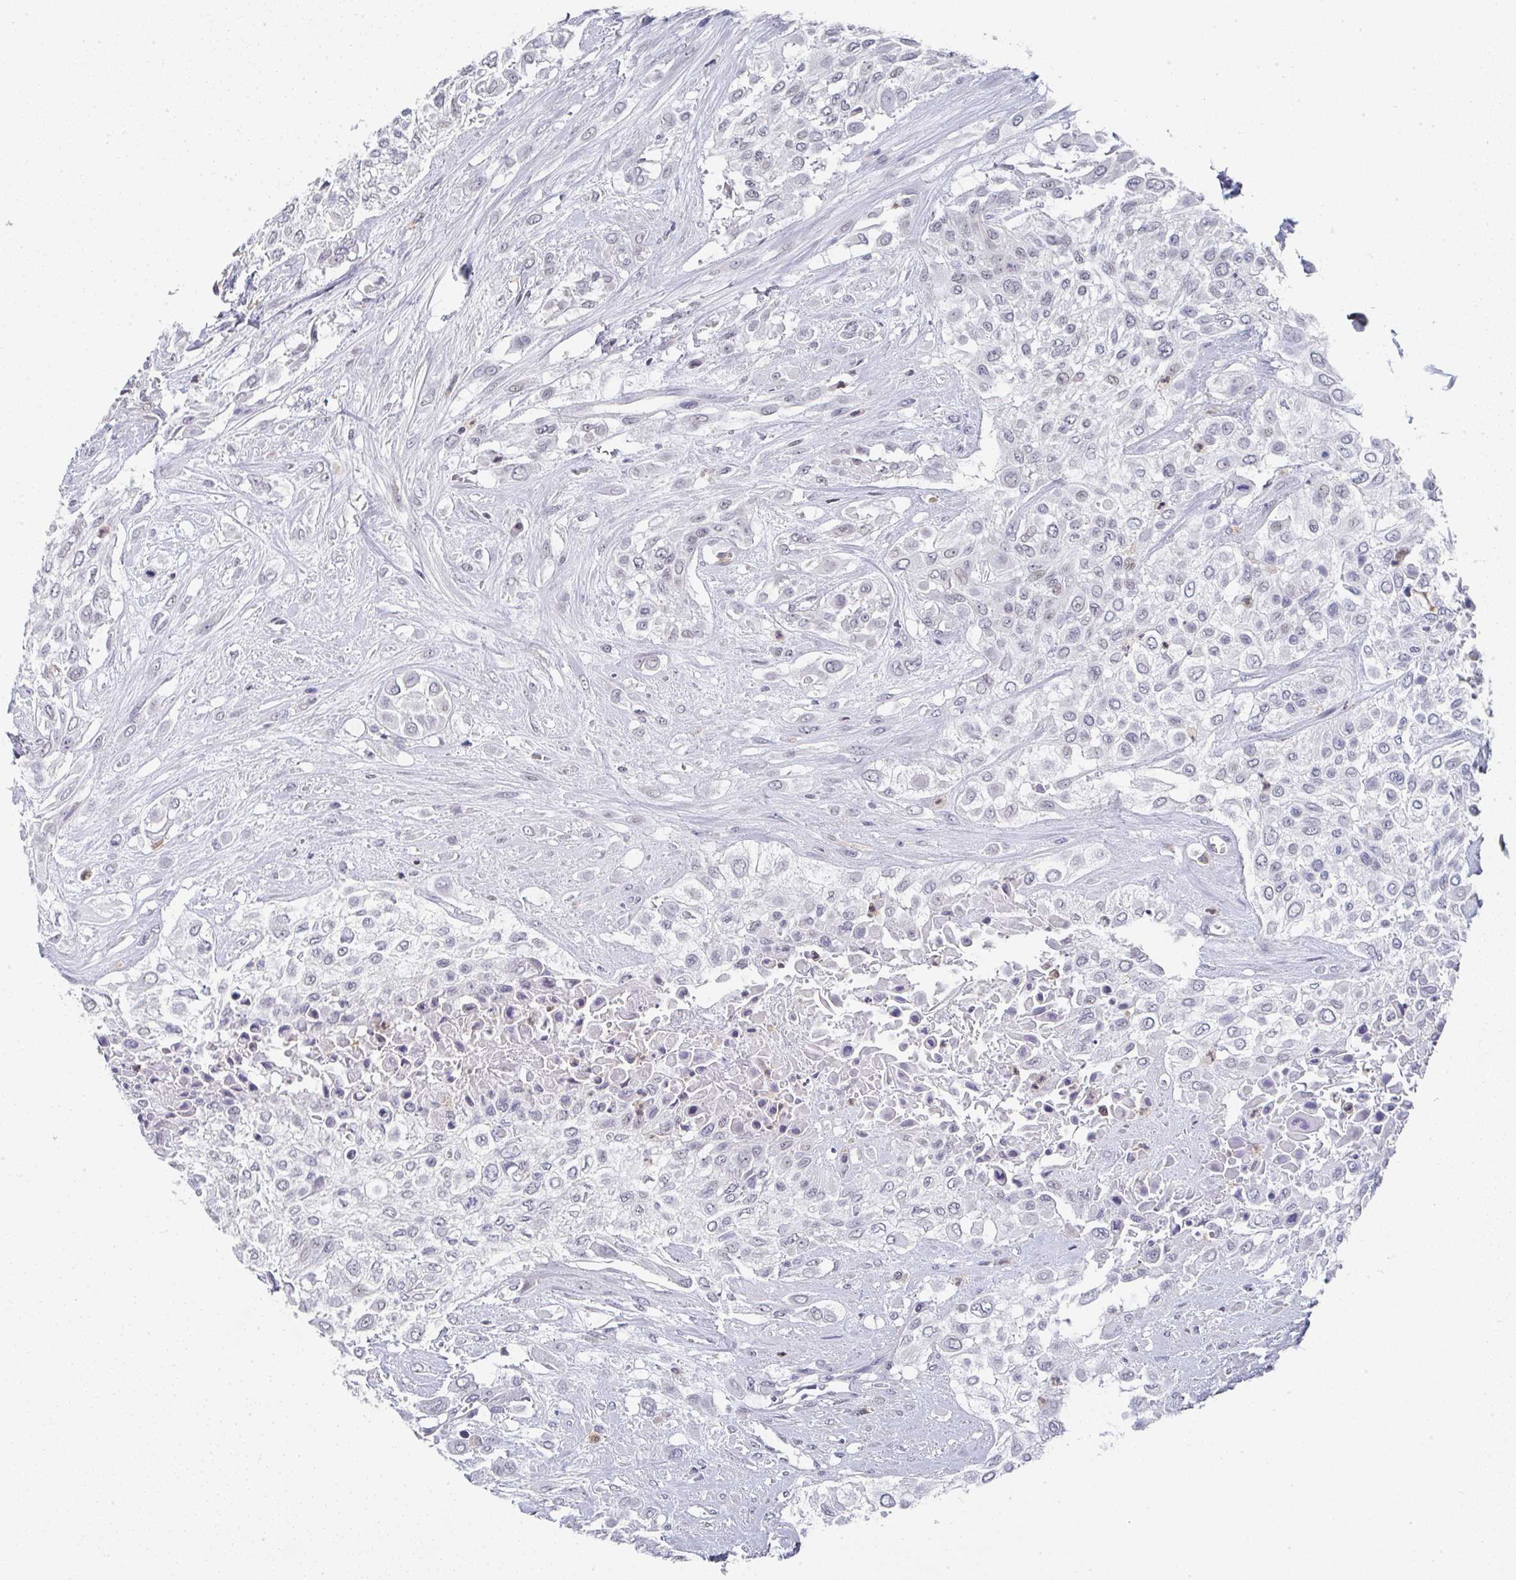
{"staining": {"intensity": "weak", "quantity": "<25%", "location": "nuclear"}, "tissue": "urothelial cancer", "cell_type": "Tumor cells", "image_type": "cancer", "snomed": [{"axis": "morphology", "description": "Urothelial carcinoma, High grade"}, {"axis": "topography", "description": "Urinary bladder"}], "caption": "Immunohistochemistry (IHC) of urothelial cancer exhibits no staining in tumor cells. (Stains: DAB (3,3'-diaminobenzidine) immunohistochemistry with hematoxylin counter stain, Microscopy: brightfield microscopy at high magnification).", "gene": "NCF1", "patient": {"sex": "male", "age": 57}}